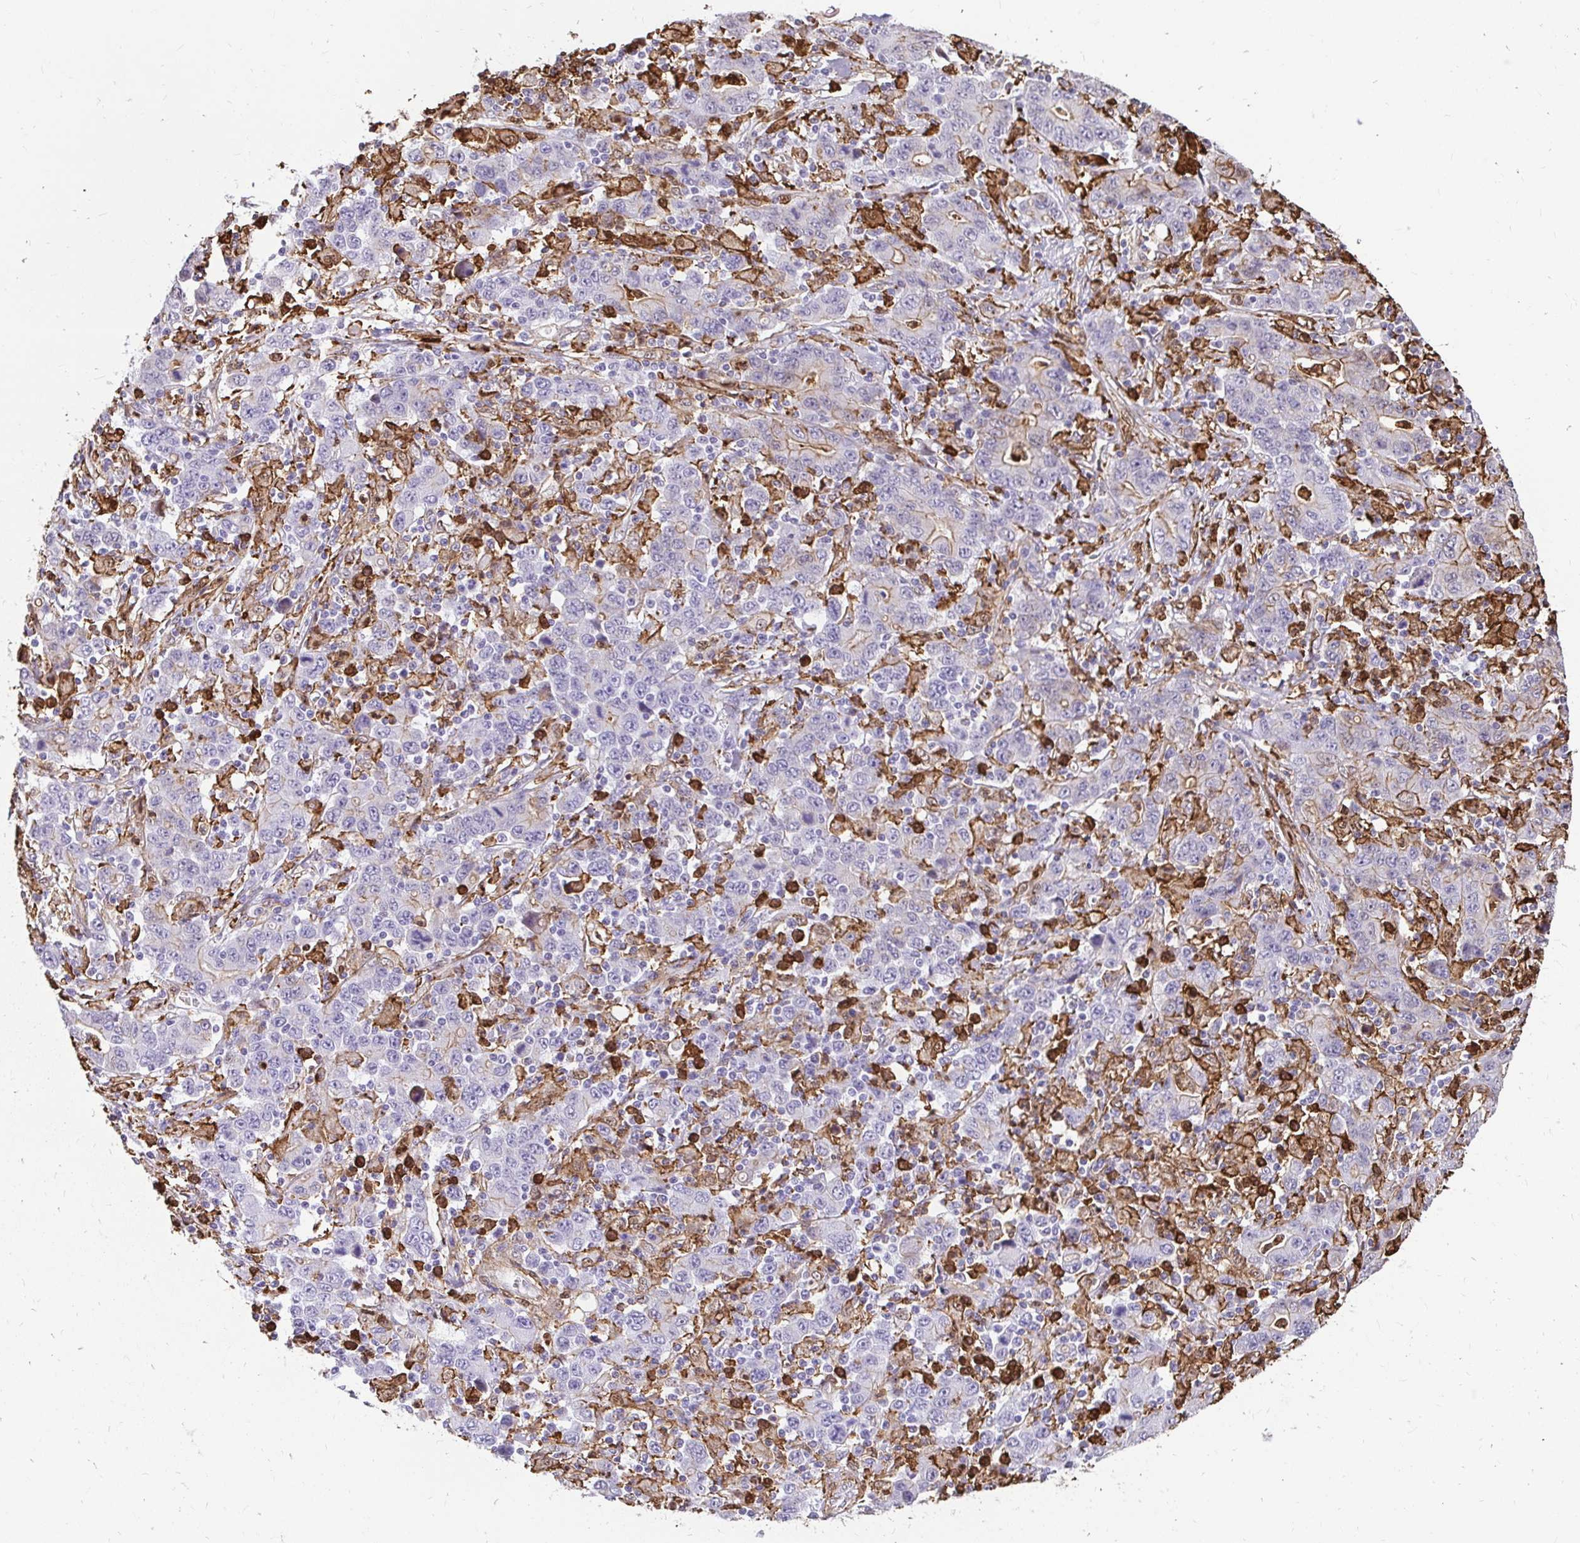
{"staining": {"intensity": "moderate", "quantity": "<25%", "location": "cytoplasmic/membranous"}, "tissue": "stomach cancer", "cell_type": "Tumor cells", "image_type": "cancer", "snomed": [{"axis": "morphology", "description": "Adenocarcinoma, NOS"}, {"axis": "topography", "description": "Stomach, upper"}], "caption": "Stomach cancer was stained to show a protein in brown. There is low levels of moderate cytoplasmic/membranous expression in approximately <25% of tumor cells.", "gene": "GSN", "patient": {"sex": "male", "age": 69}}